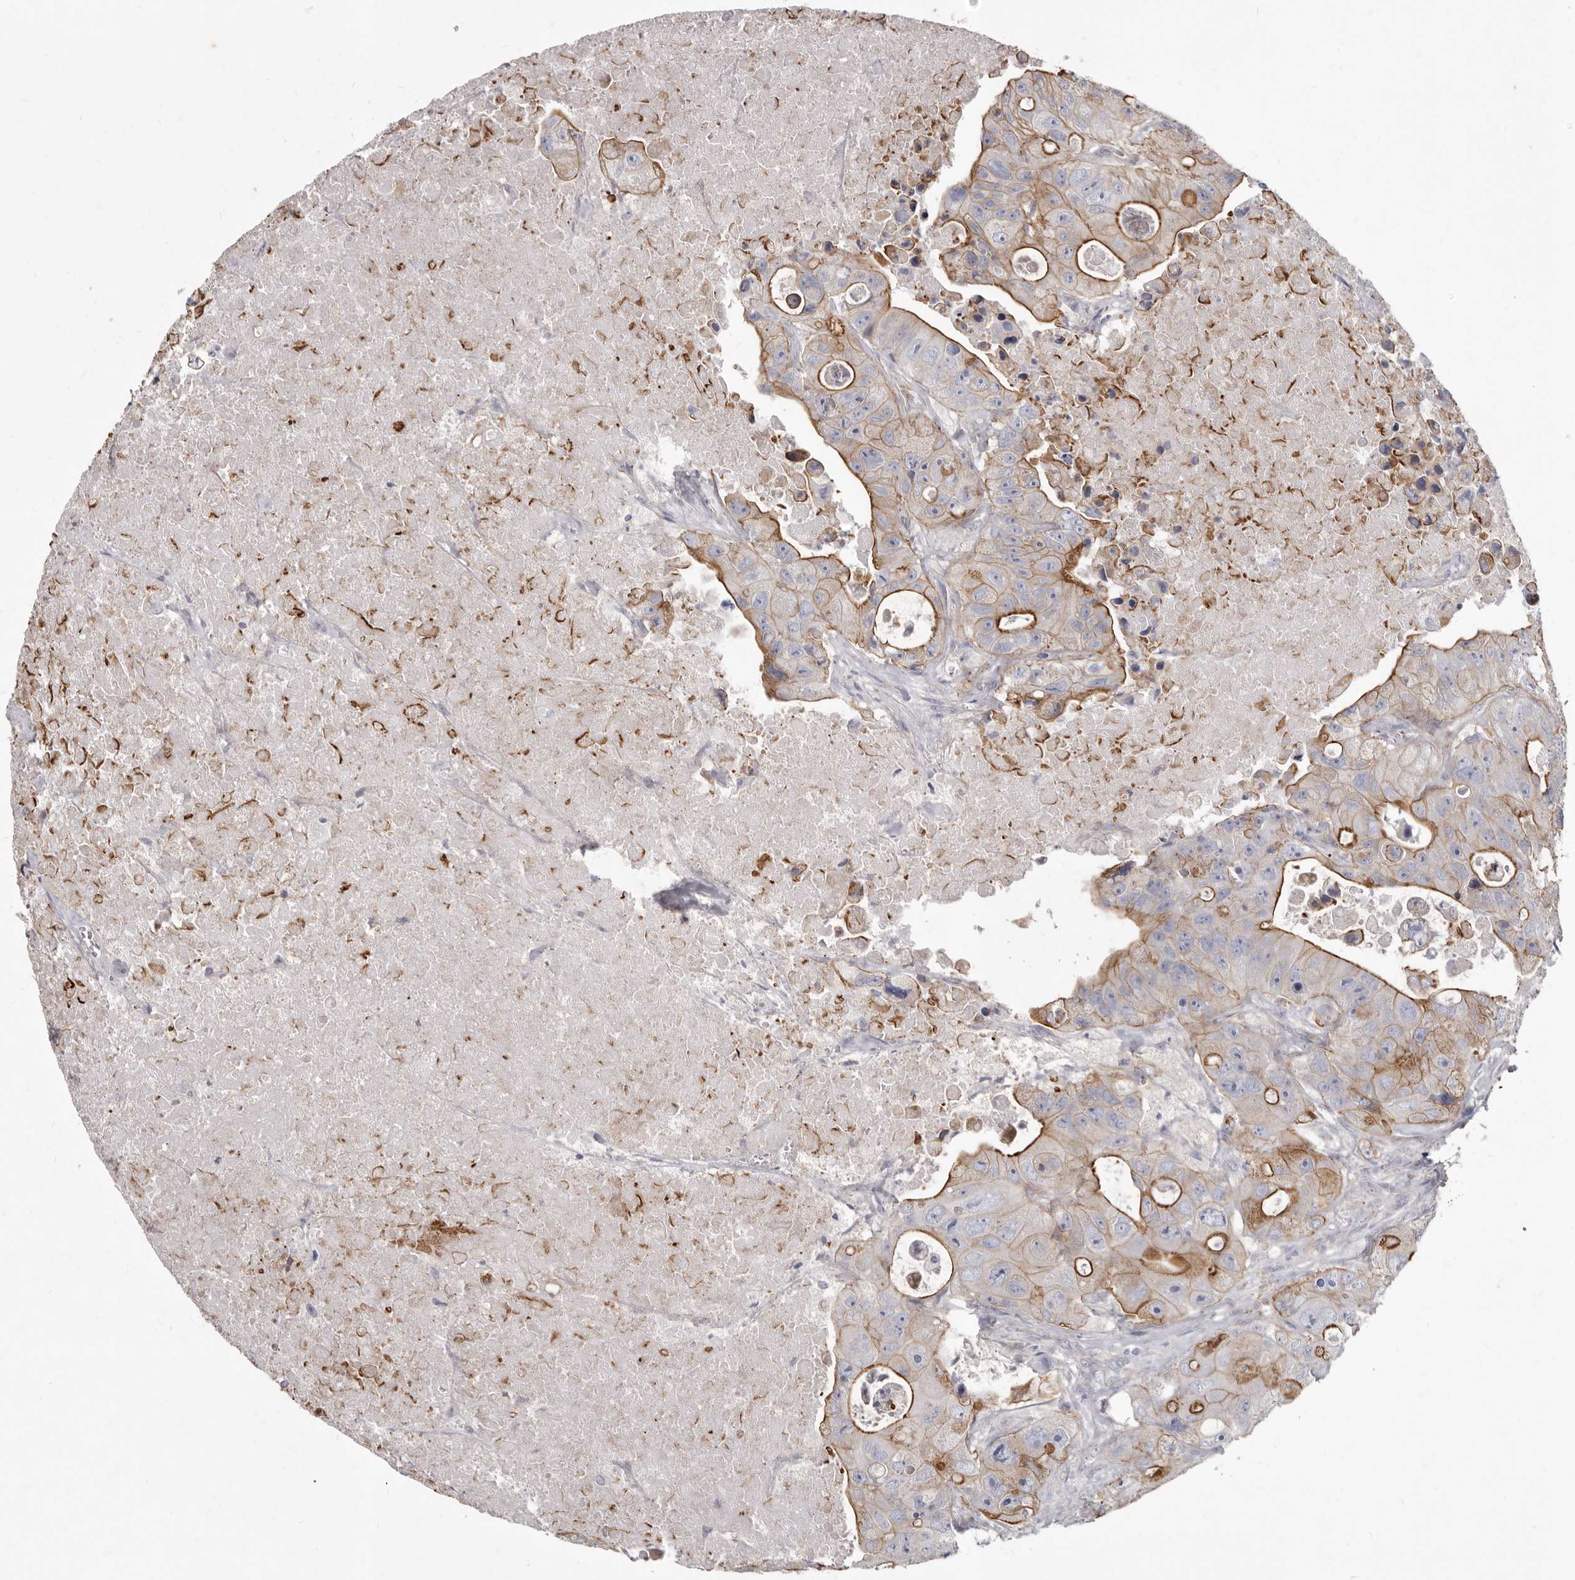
{"staining": {"intensity": "strong", "quantity": "<25%", "location": "cytoplasmic/membranous"}, "tissue": "colorectal cancer", "cell_type": "Tumor cells", "image_type": "cancer", "snomed": [{"axis": "morphology", "description": "Adenocarcinoma, NOS"}, {"axis": "topography", "description": "Colon"}], "caption": "Colorectal adenocarcinoma stained for a protein (brown) displays strong cytoplasmic/membranous positive expression in about <25% of tumor cells.", "gene": "P2RX6", "patient": {"sex": "female", "age": 46}}